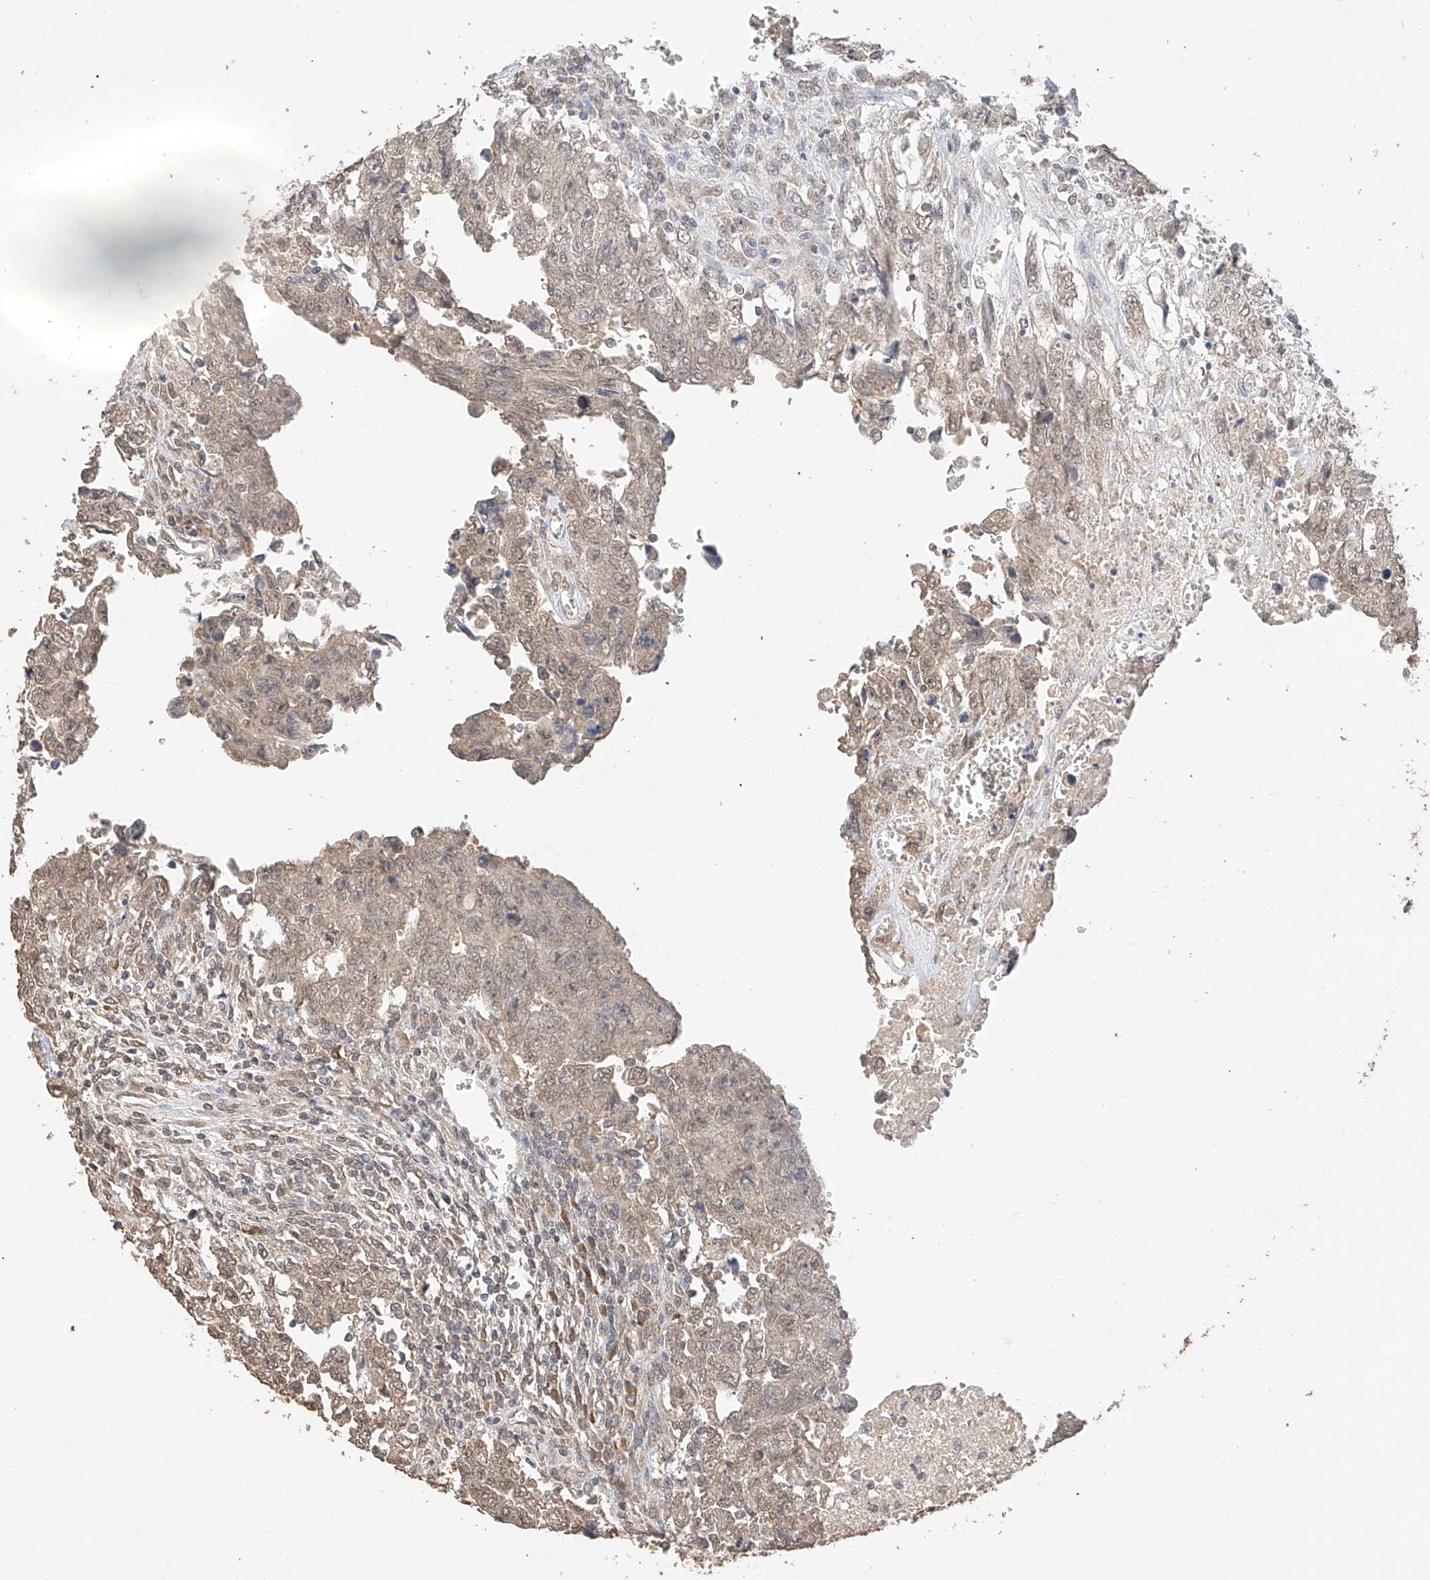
{"staining": {"intensity": "weak", "quantity": ">75%", "location": "cytoplasmic/membranous,nuclear"}, "tissue": "testis cancer", "cell_type": "Tumor cells", "image_type": "cancer", "snomed": [{"axis": "morphology", "description": "Carcinoma, Embryonal, NOS"}, {"axis": "topography", "description": "Testis"}], "caption": "A low amount of weak cytoplasmic/membranous and nuclear positivity is appreciated in about >75% of tumor cells in embryonal carcinoma (testis) tissue.", "gene": "IL22RA2", "patient": {"sex": "male", "age": 28}}